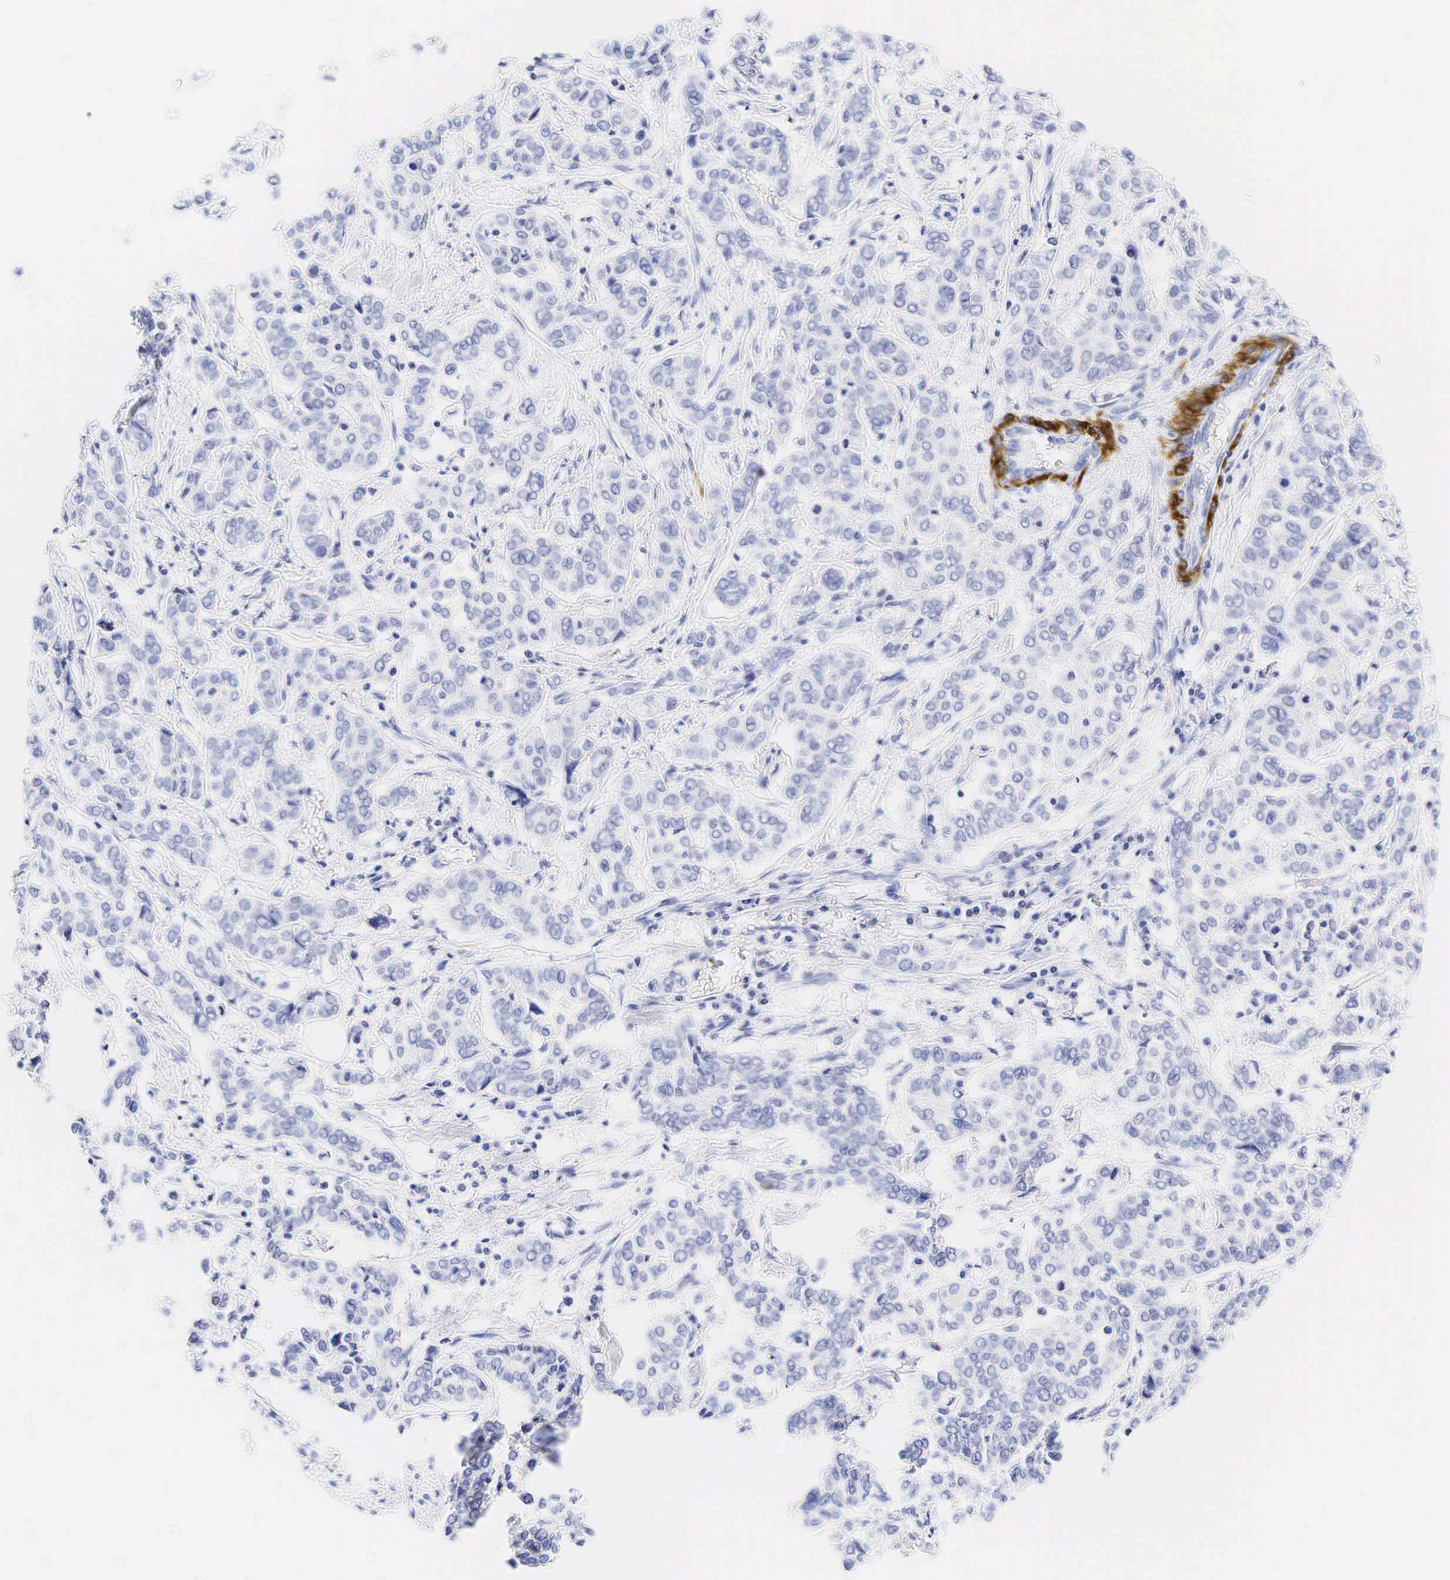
{"staining": {"intensity": "negative", "quantity": "none", "location": "none"}, "tissue": "pancreatic cancer", "cell_type": "Tumor cells", "image_type": "cancer", "snomed": [{"axis": "morphology", "description": "Adenocarcinoma, NOS"}, {"axis": "topography", "description": "Pancreas"}], "caption": "The immunohistochemistry (IHC) micrograph has no significant expression in tumor cells of pancreatic cancer (adenocarcinoma) tissue.", "gene": "CALD1", "patient": {"sex": "female", "age": 52}}